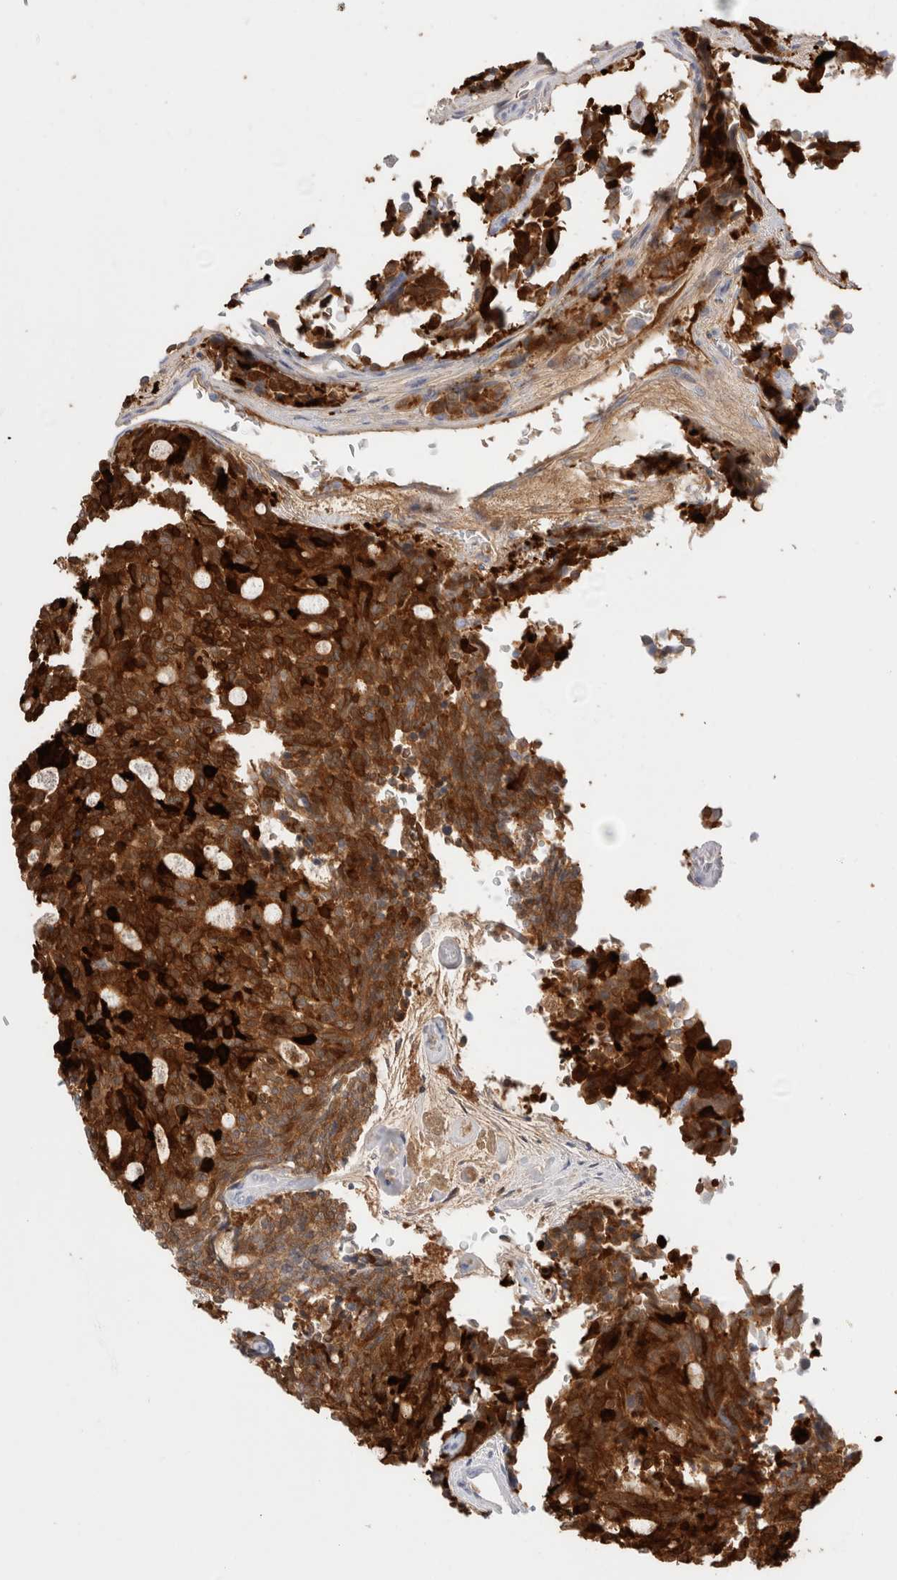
{"staining": {"intensity": "moderate", "quantity": ">75%", "location": "cytoplasmic/membranous"}, "tissue": "carcinoid", "cell_type": "Tumor cells", "image_type": "cancer", "snomed": [{"axis": "morphology", "description": "Carcinoid, malignant, NOS"}, {"axis": "topography", "description": "Pancreas"}], "caption": "High-magnification brightfield microscopy of malignant carcinoid stained with DAB (3,3'-diaminobenzidine) (brown) and counterstained with hematoxylin (blue). tumor cells exhibit moderate cytoplasmic/membranous expression is appreciated in approximately>75% of cells.", "gene": "NAPEPLD", "patient": {"sex": "female", "age": 54}}